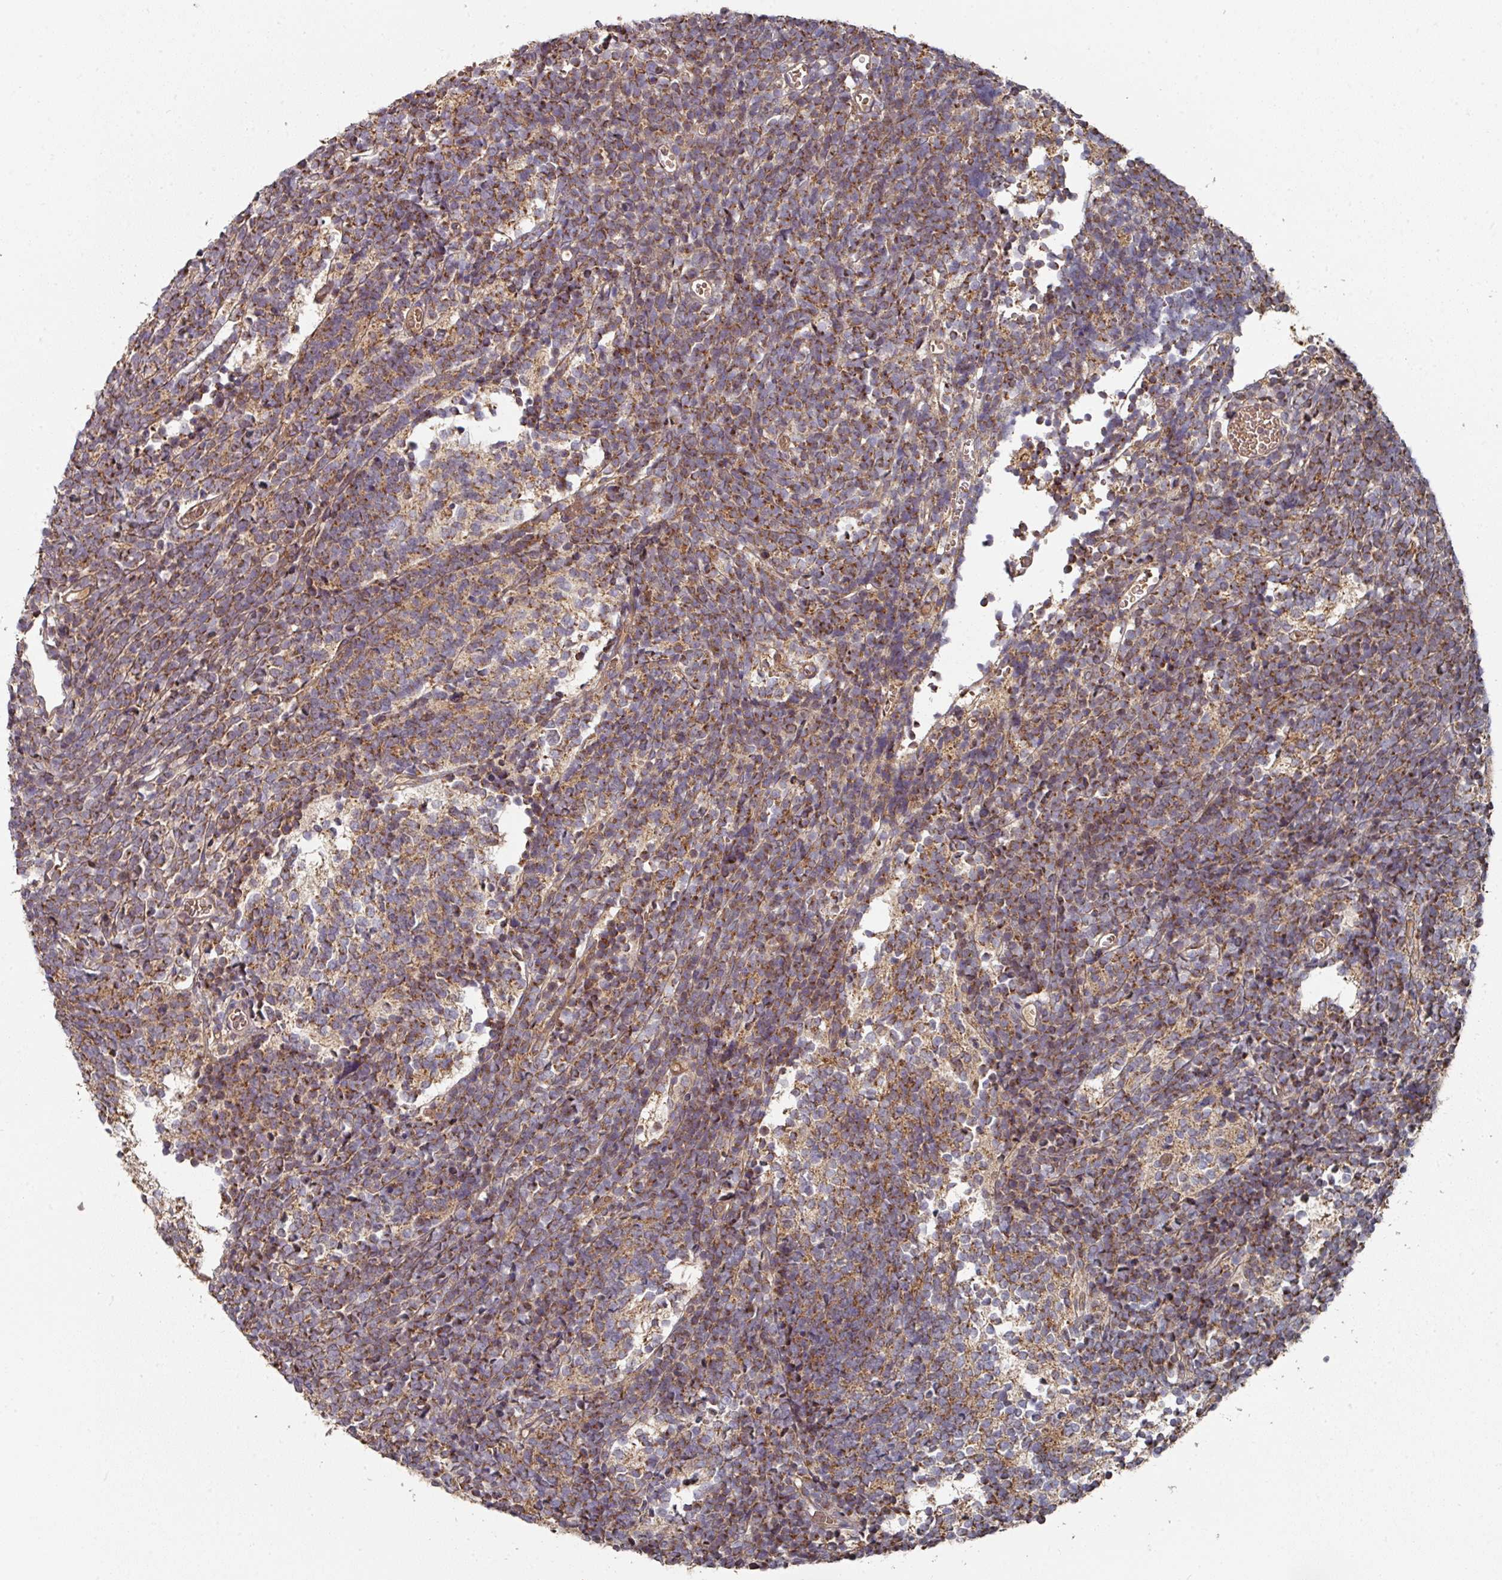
{"staining": {"intensity": "moderate", "quantity": ">75%", "location": "cytoplasmic/membranous"}, "tissue": "glioma", "cell_type": "Tumor cells", "image_type": "cancer", "snomed": [{"axis": "morphology", "description": "Glioma, malignant, Low grade"}, {"axis": "topography", "description": "Brain"}], "caption": "Glioma stained for a protein (brown) displays moderate cytoplasmic/membranous positive expression in approximately >75% of tumor cells.", "gene": "DNAJC7", "patient": {"sex": "female", "age": 1}}